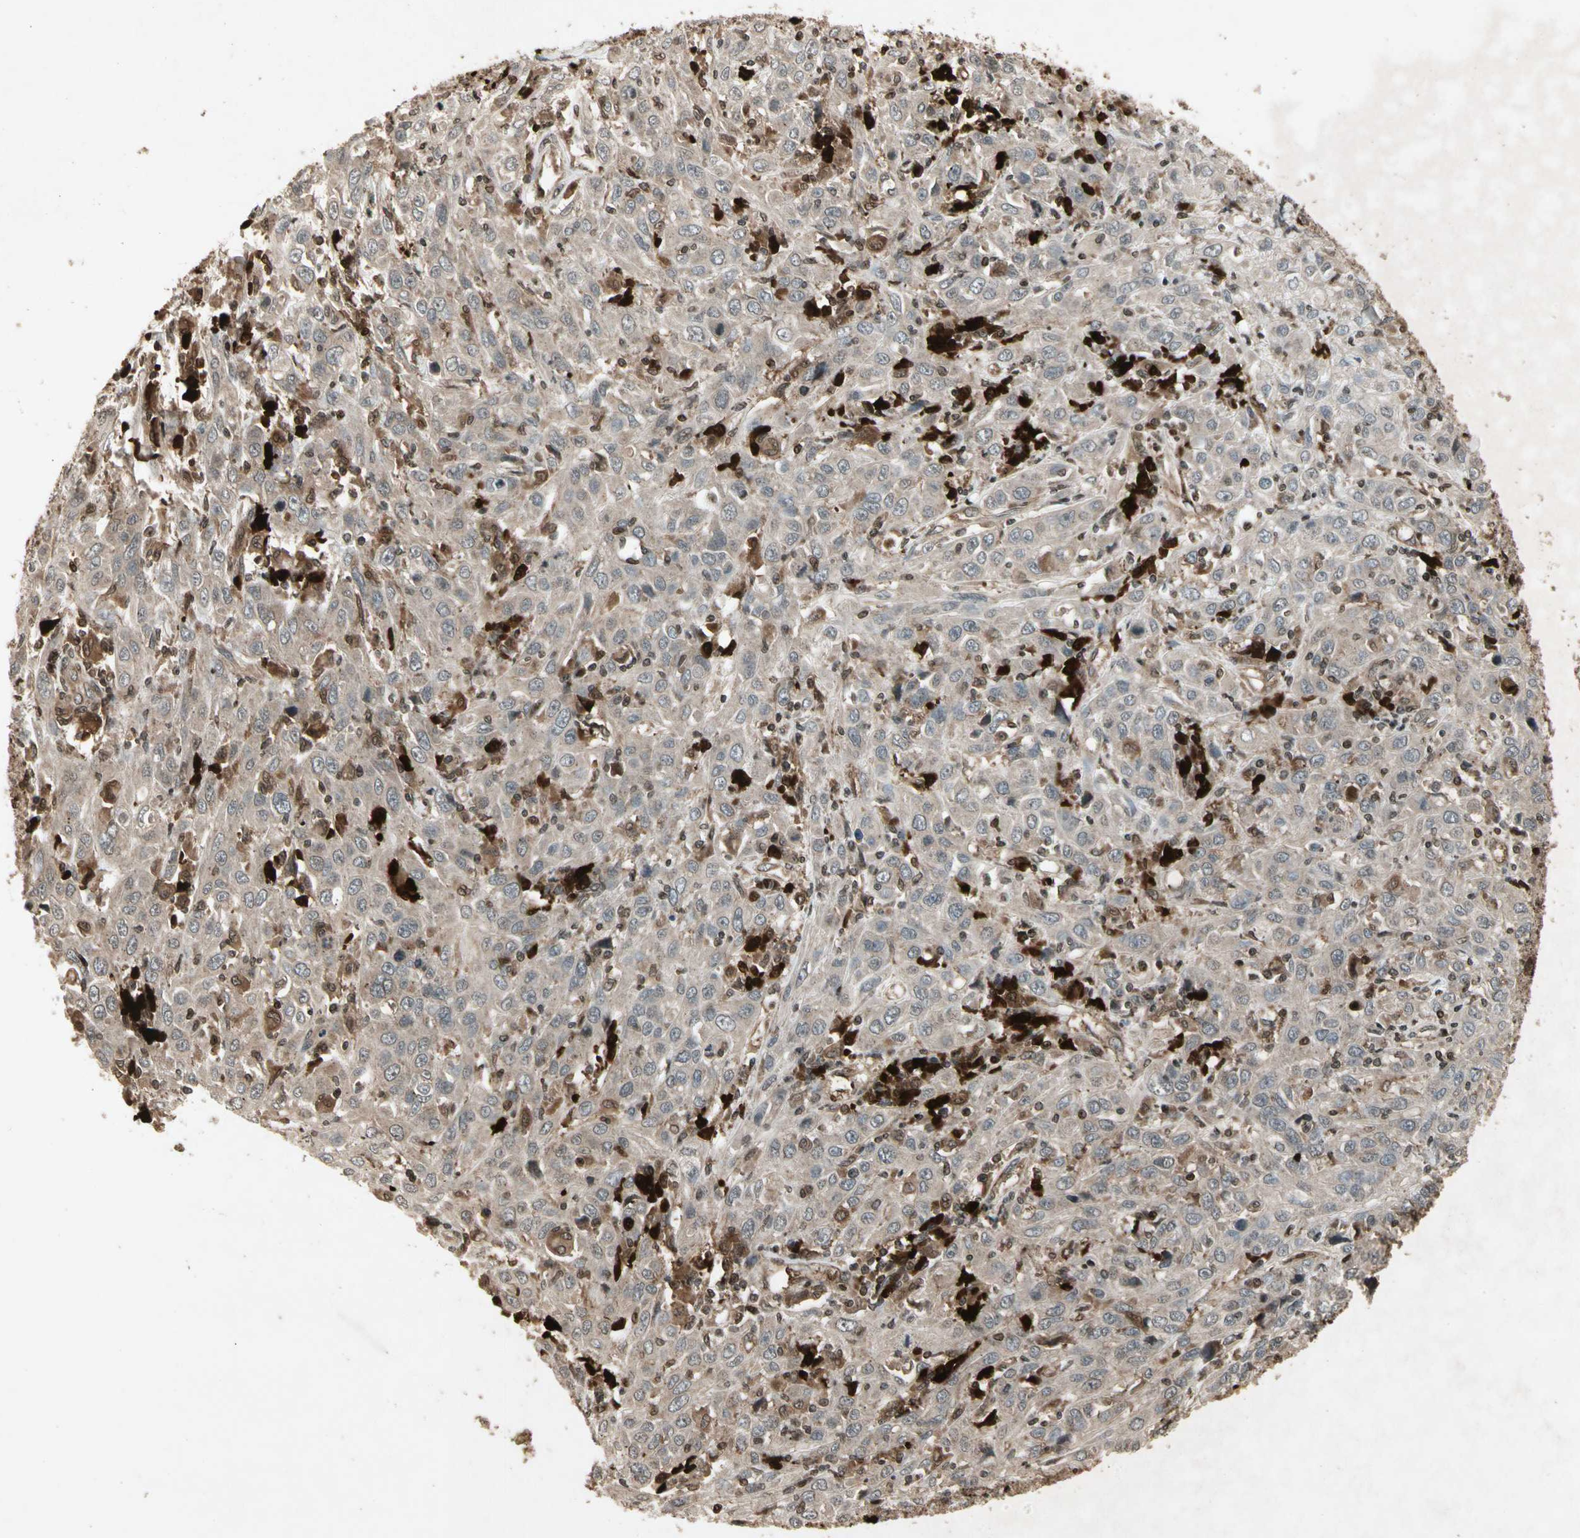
{"staining": {"intensity": "moderate", "quantity": ">75%", "location": "cytoplasmic/membranous"}, "tissue": "cervical cancer", "cell_type": "Tumor cells", "image_type": "cancer", "snomed": [{"axis": "morphology", "description": "Squamous cell carcinoma, NOS"}, {"axis": "topography", "description": "Cervix"}], "caption": "A high-resolution histopathology image shows immunohistochemistry staining of cervical cancer (squamous cell carcinoma), which displays moderate cytoplasmic/membranous expression in about >75% of tumor cells.", "gene": "GLRX", "patient": {"sex": "female", "age": 46}}